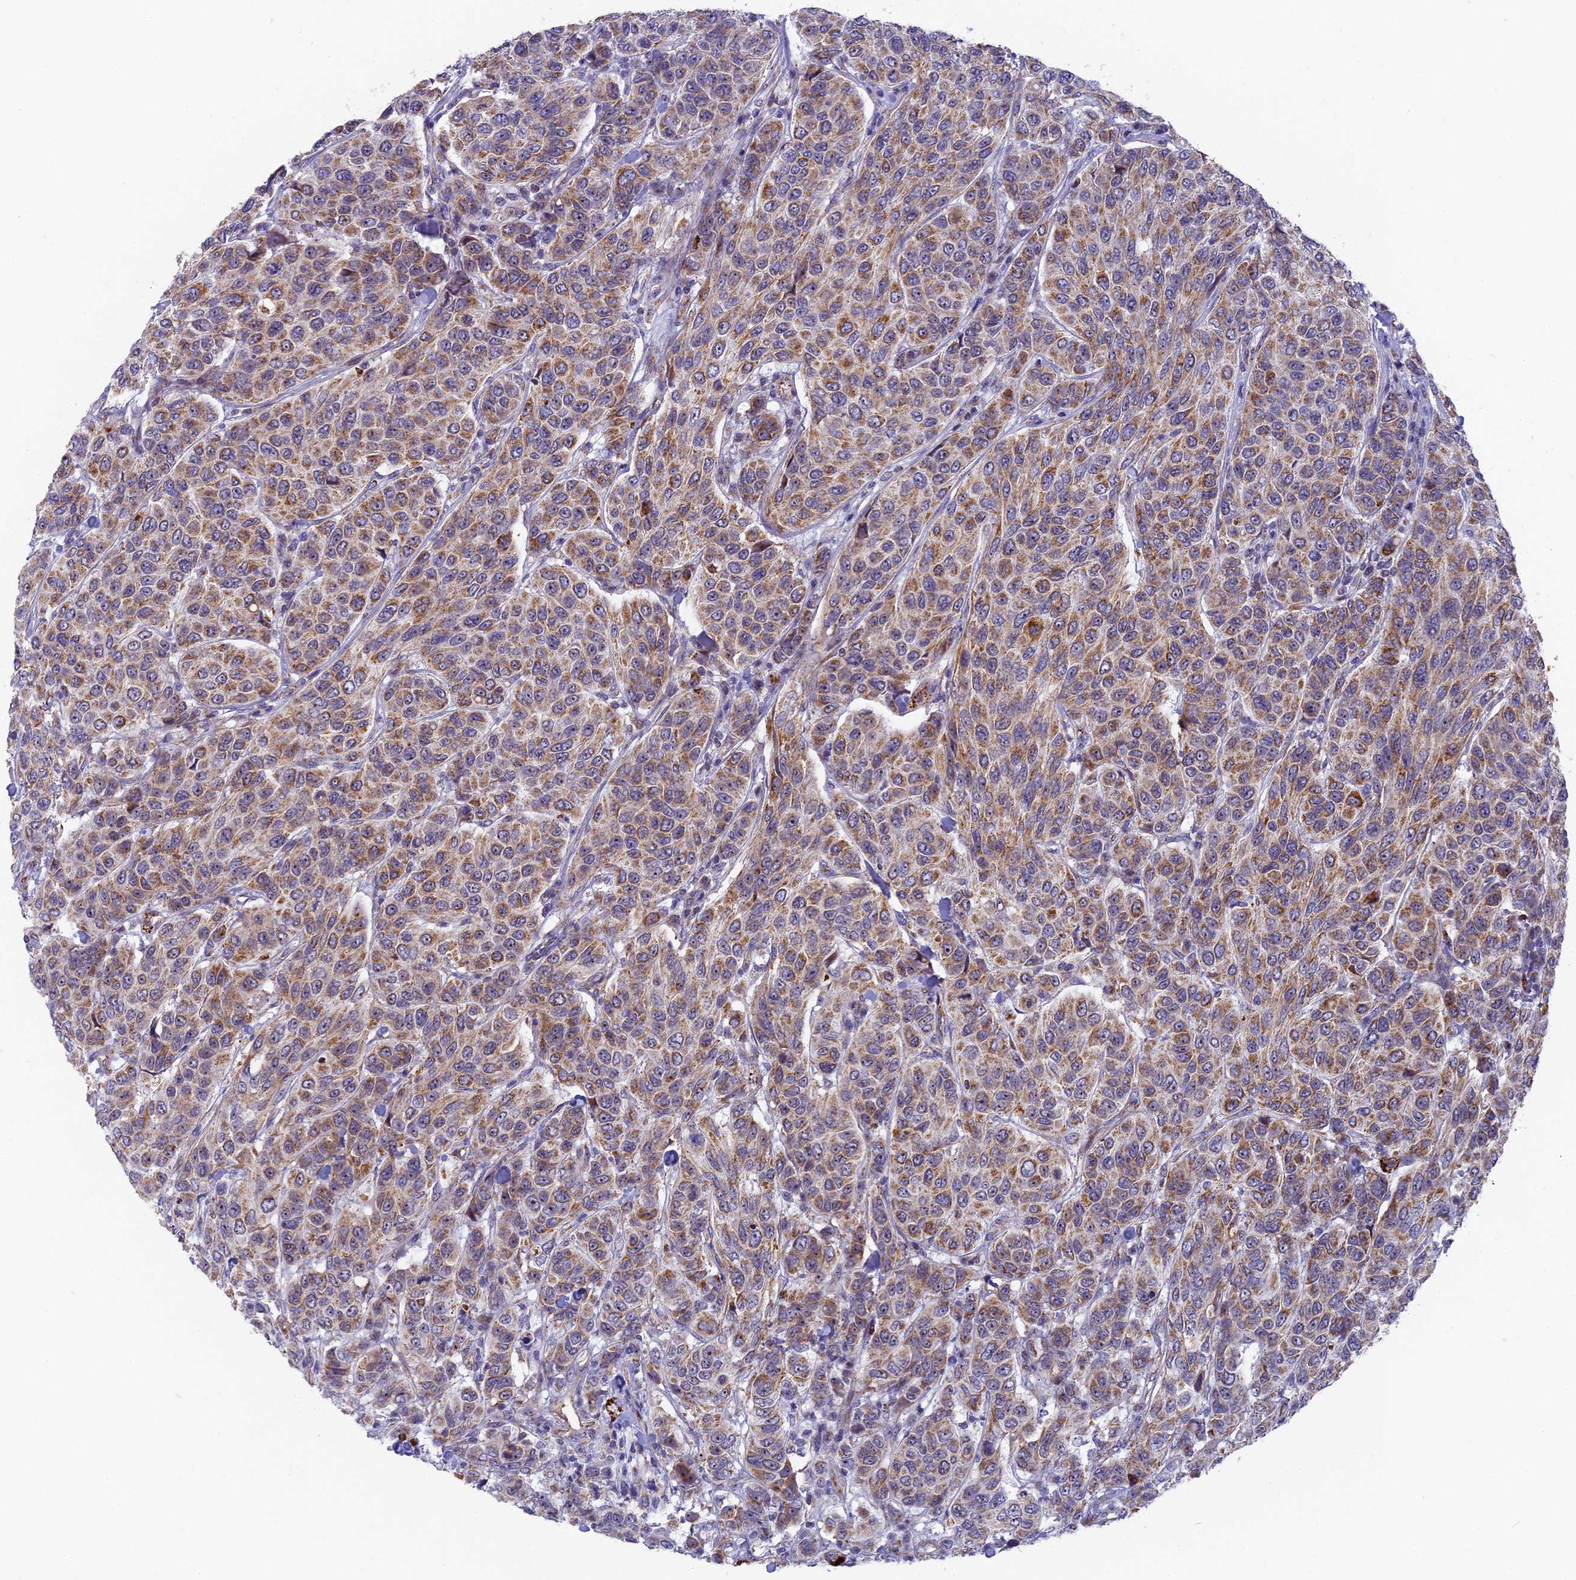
{"staining": {"intensity": "moderate", "quantity": ">75%", "location": "cytoplasmic/membranous"}, "tissue": "breast cancer", "cell_type": "Tumor cells", "image_type": "cancer", "snomed": [{"axis": "morphology", "description": "Duct carcinoma"}, {"axis": "topography", "description": "Breast"}], "caption": "Breast cancer (invasive ductal carcinoma) tissue demonstrates moderate cytoplasmic/membranous staining in about >75% of tumor cells", "gene": "DTWD1", "patient": {"sex": "female", "age": 55}}